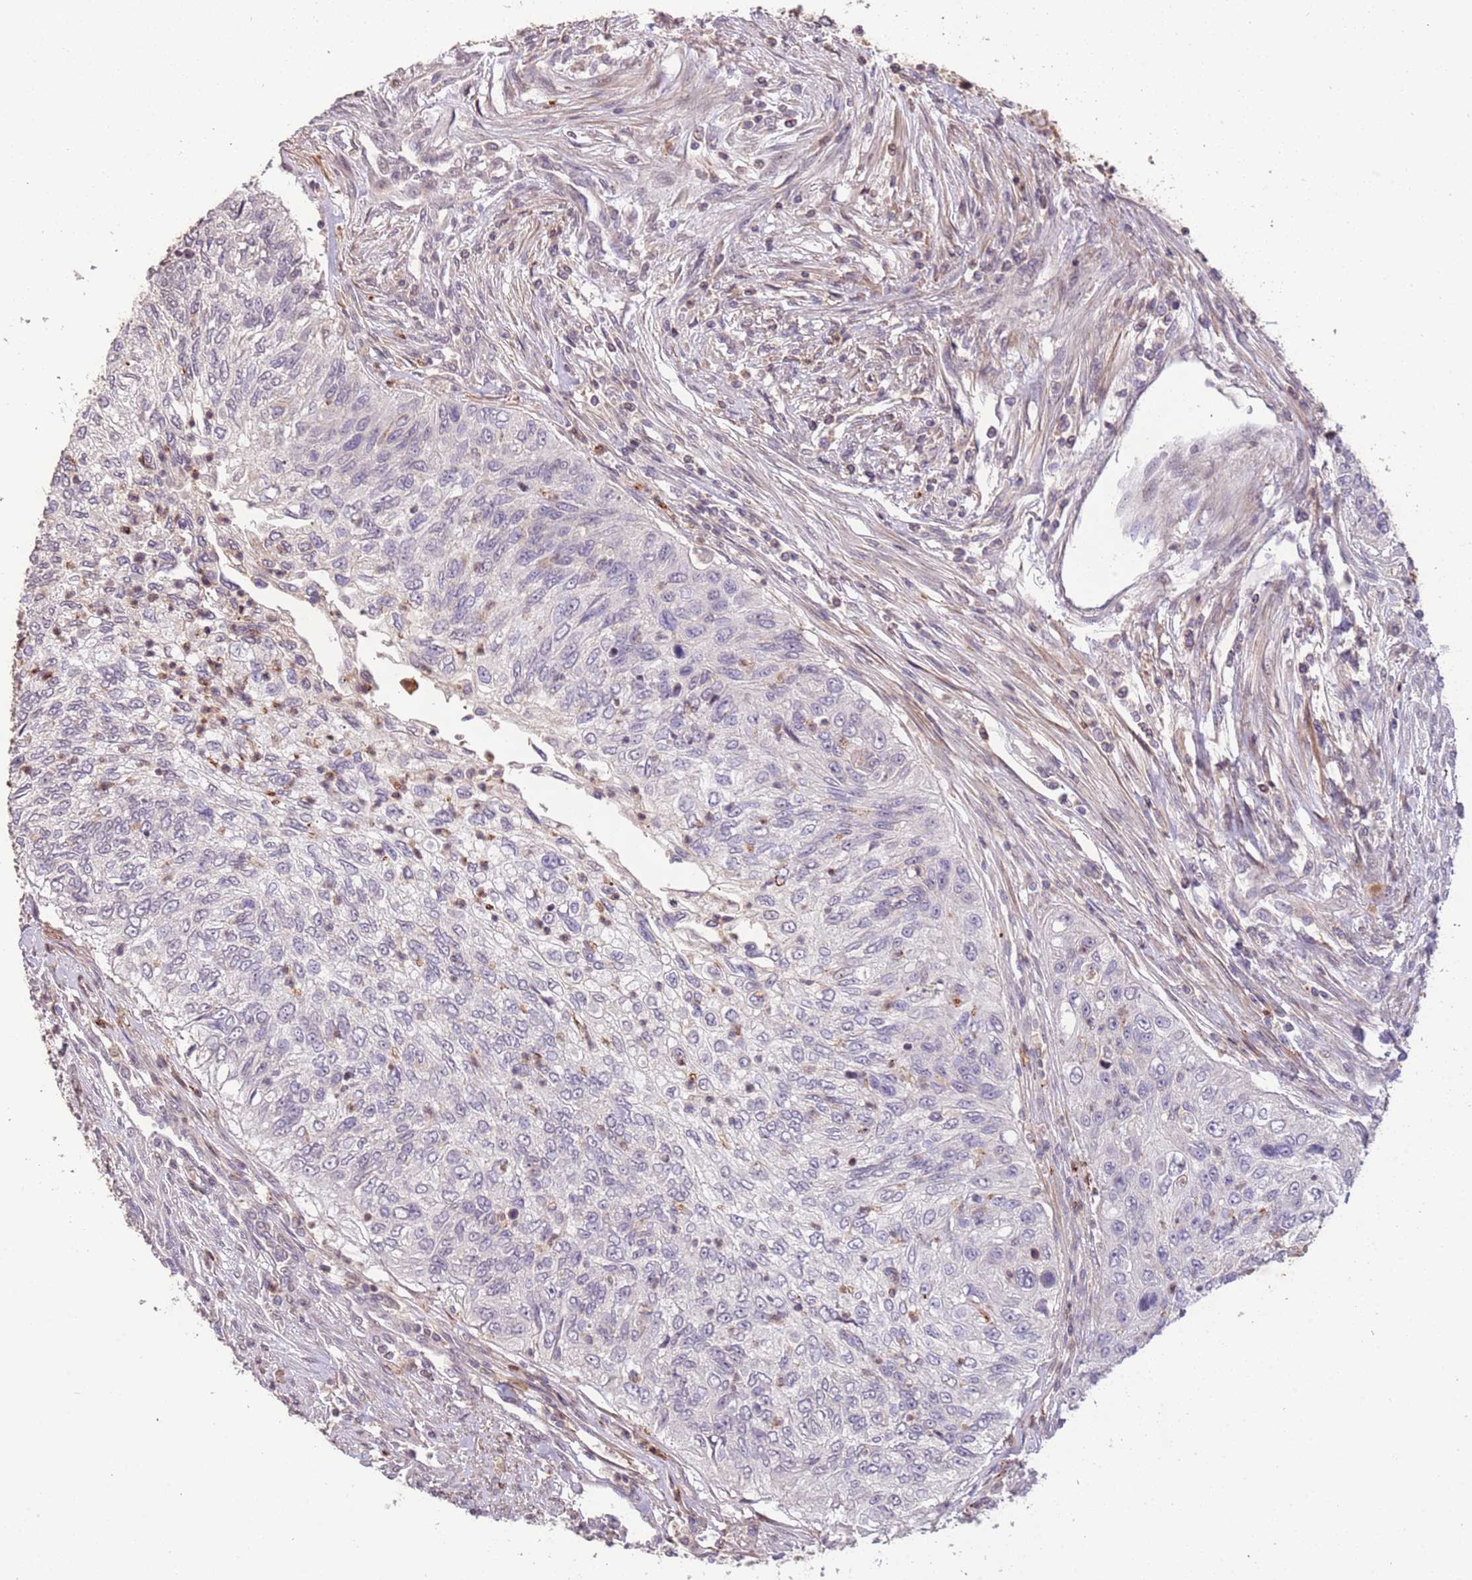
{"staining": {"intensity": "negative", "quantity": "none", "location": "none"}, "tissue": "urothelial cancer", "cell_type": "Tumor cells", "image_type": "cancer", "snomed": [{"axis": "morphology", "description": "Urothelial carcinoma, High grade"}, {"axis": "topography", "description": "Urinary bladder"}], "caption": "There is no significant expression in tumor cells of urothelial cancer.", "gene": "SLC16A4", "patient": {"sex": "female", "age": 60}}